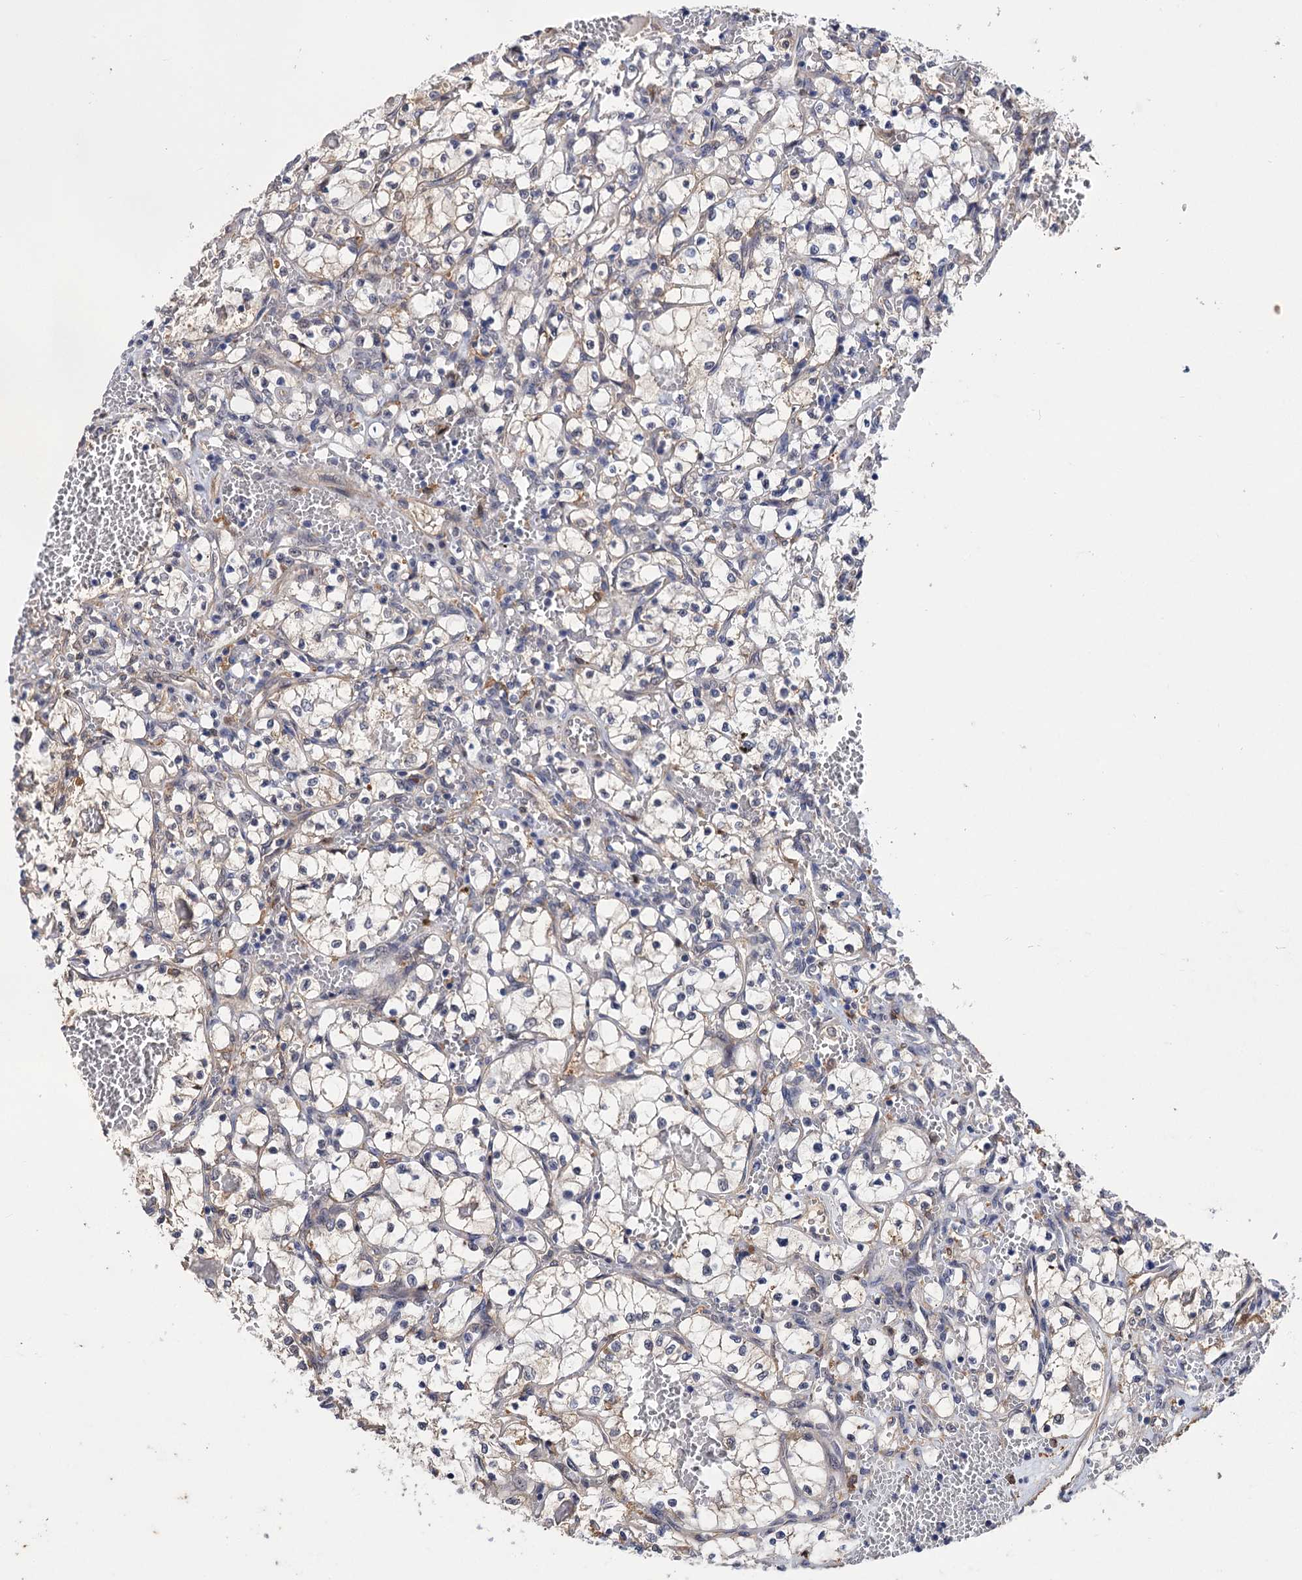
{"staining": {"intensity": "weak", "quantity": "<25%", "location": "cytoplasmic/membranous"}, "tissue": "renal cancer", "cell_type": "Tumor cells", "image_type": "cancer", "snomed": [{"axis": "morphology", "description": "Adenocarcinoma, NOS"}, {"axis": "topography", "description": "Kidney"}], "caption": "IHC histopathology image of neoplastic tissue: renal cancer (adenocarcinoma) stained with DAB (3,3'-diaminobenzidine) demonstrates no significant protein positivity in tumor cells.", "gene": "NEK8", "patient": {"sex": "female", "age": 69}}